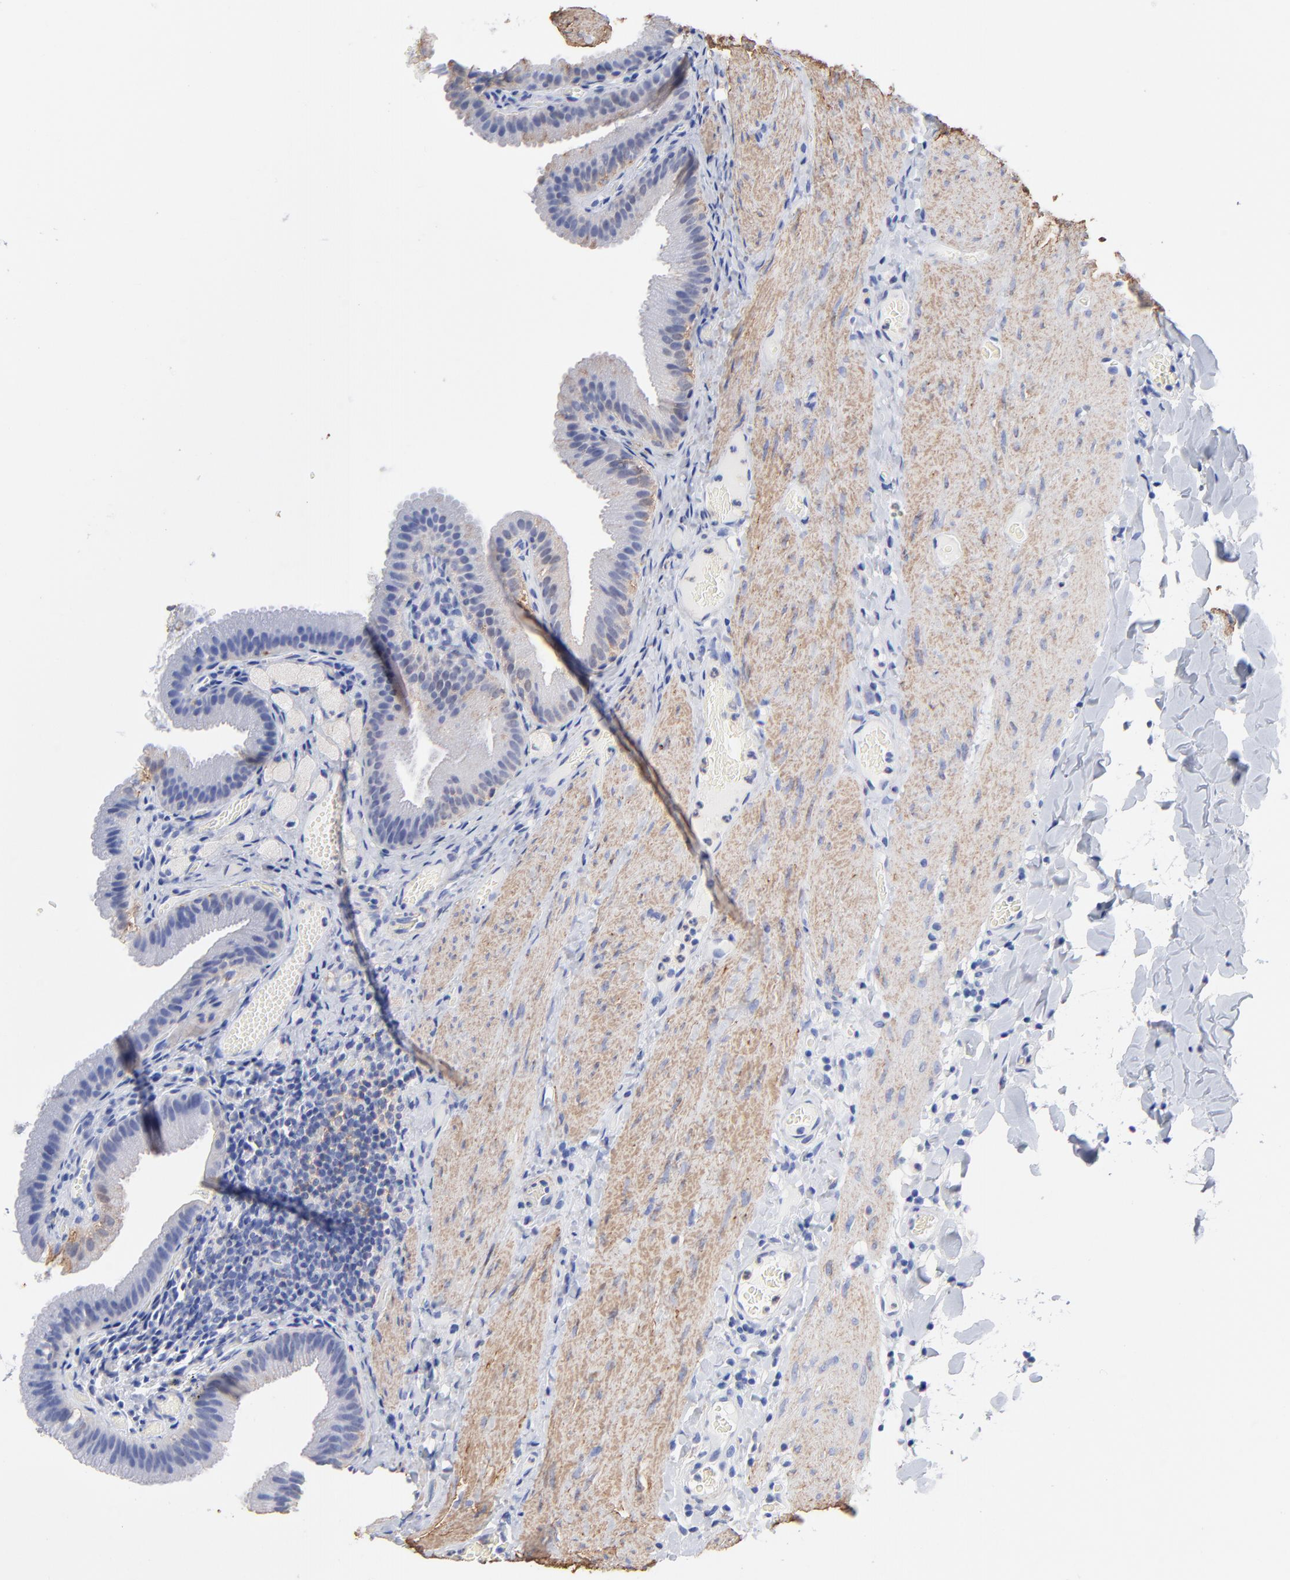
{"staining": {"intensity": "weak", "quantity": "25%-75%", "location": "cytoplasmic/membranous,nuclear"}, "tissue": "gallbladder", "cell_type": "Glandular cells", "image_type": "normal", "snomed": [{"axis": "morphology", "description": "Normal tissue, NOS"}, {"axis": "topography", "description": "Gallbladder"}], "caption": "DAB immunohistochemical staining of normal gallbladder displays weak cytoplasmic/membranous,nuclear protein positivity in about 25%-75% of glandular cells. (Brightfield microscopy of DAB IHC at high magnification).", "gene": "ASL", "patient": {"sex": "female", "age": 24}}